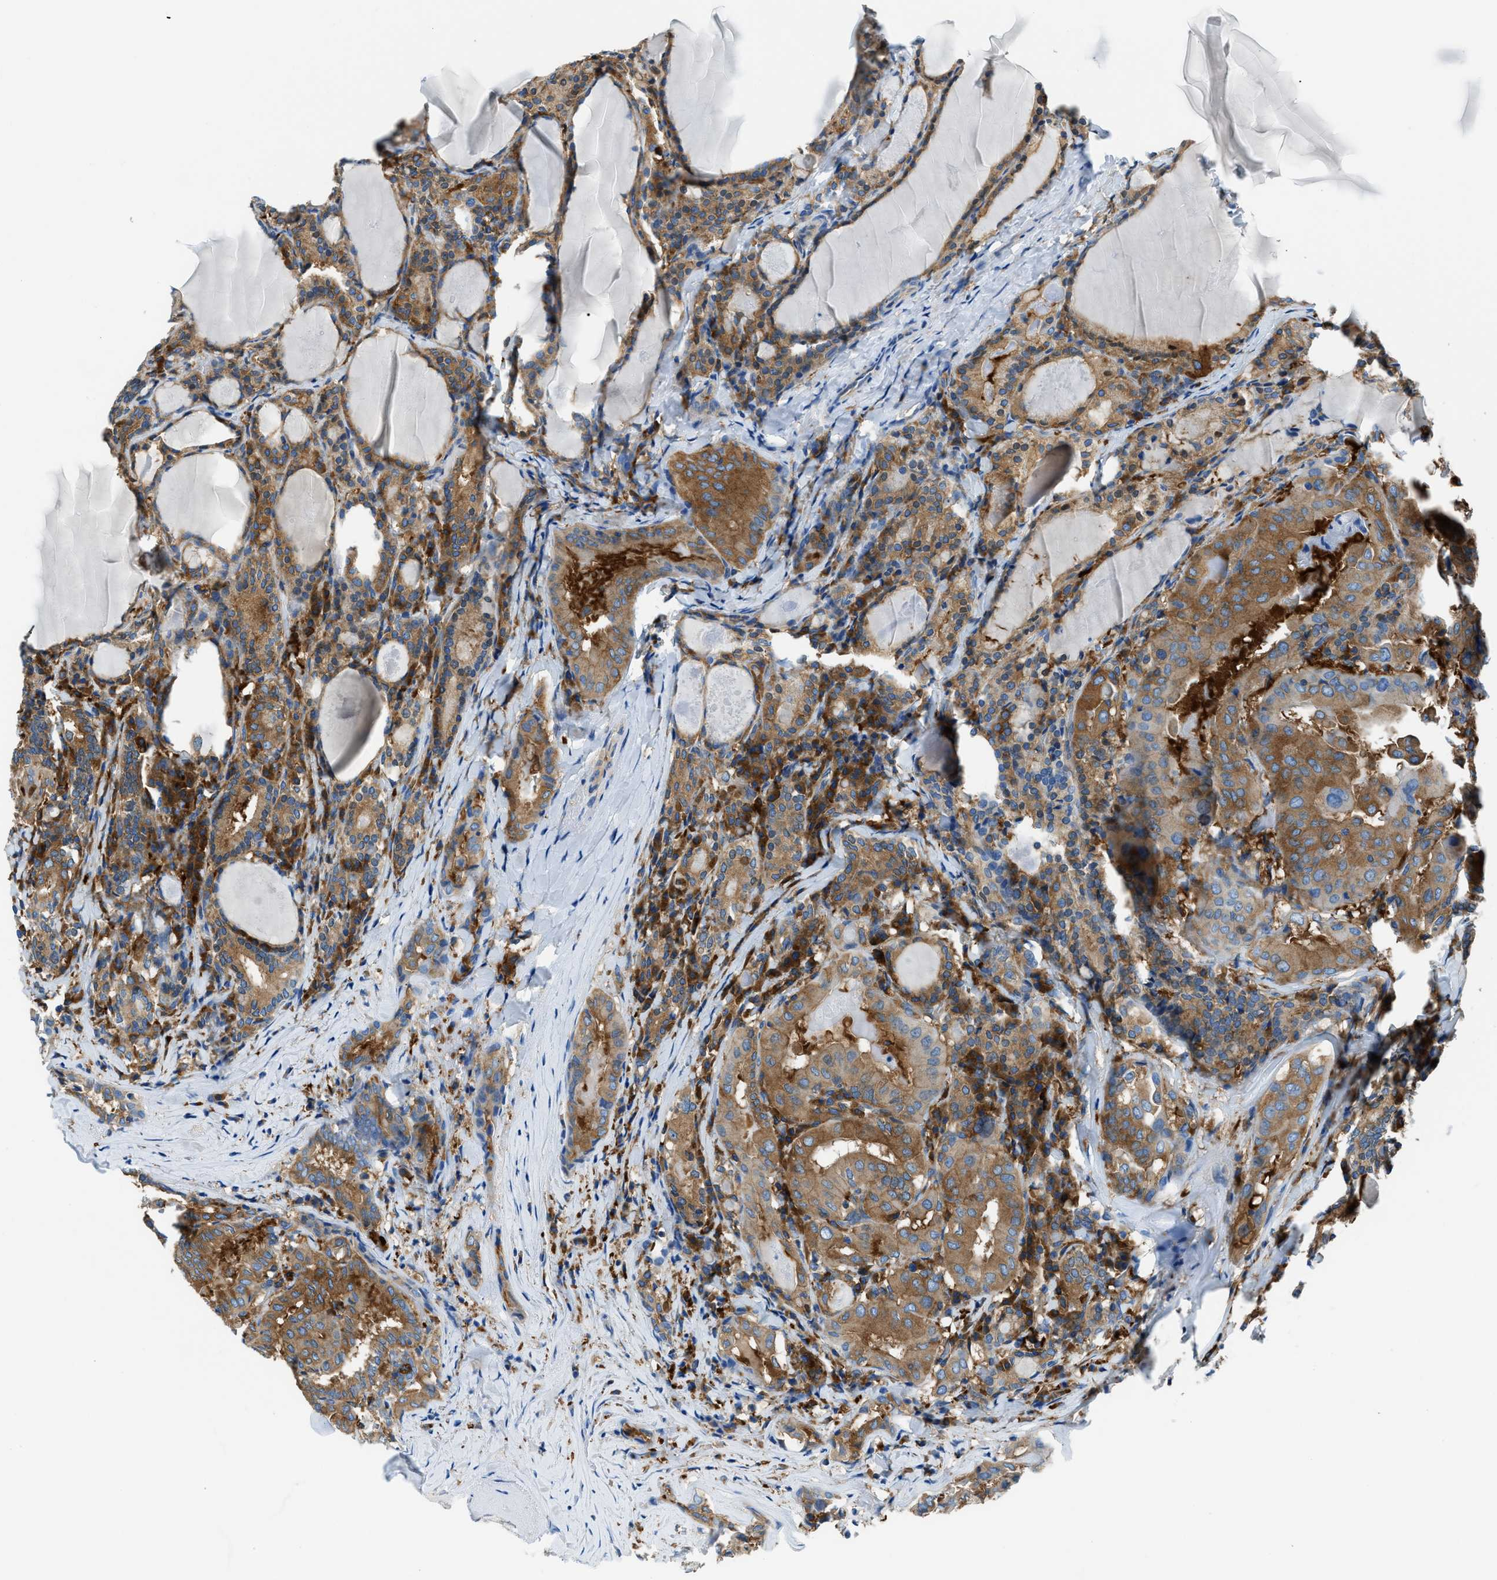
{"staining": {"intensity": "moderate", "quantity": ">75%", "location": "cytoplasmic/membranous"}, "tissue": "thyroid cancer", "cell_type": "Tumor cells", "image_type": "cancer", "snomed": [{"axis": "morphology", "description": "Papillary adenocarcinoma, NOS"}, {"axis": "topography", "description": "Thyroid gland"}], "caption": "Thyroid cancer (papillary adenocarcinoma) tissue exhibits moderate cytoplasmic/membranous positivity in approximately >75% of tumor cells", "gene": "SARS1", "patient": {"sex": "female", "age": 42}}